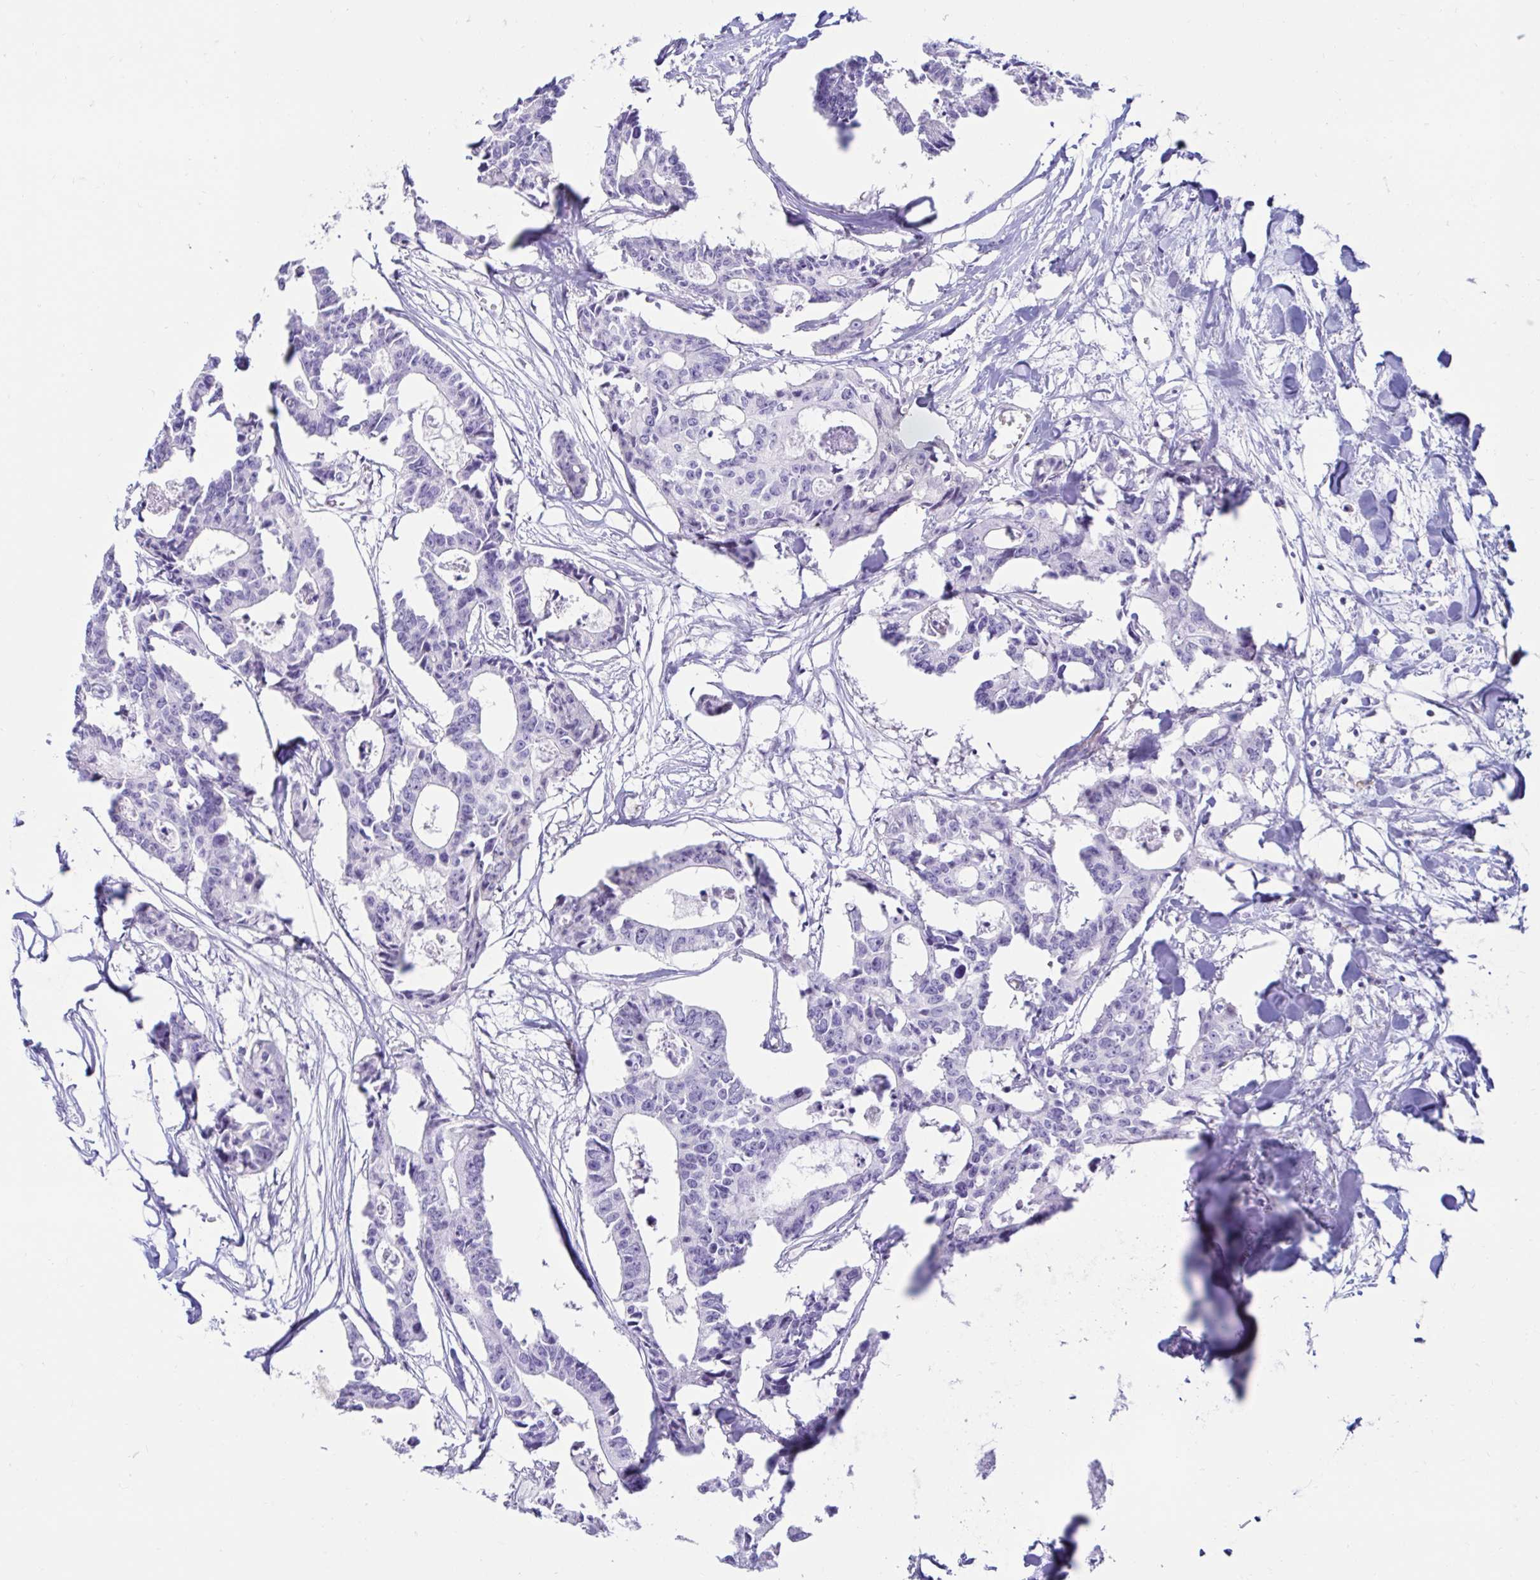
{"staining": {"intensity": "negative", "quantity": "none", "location": "none"}, "tissue": "colorectal cancer", "cell_type": "Tumor cells", "image_type": "cancer", "snomed": [{"axis": "morphology", "description": "Adenocarcinoma, NOS"}, {"axis": "topography", "description": "Rectum"}], "caption": "The image demonstrates no staining of tumor cells in colorectal adenocarcinoma.", "gene": "BEST1", "patient": {"sex": "male", "age": 57}}